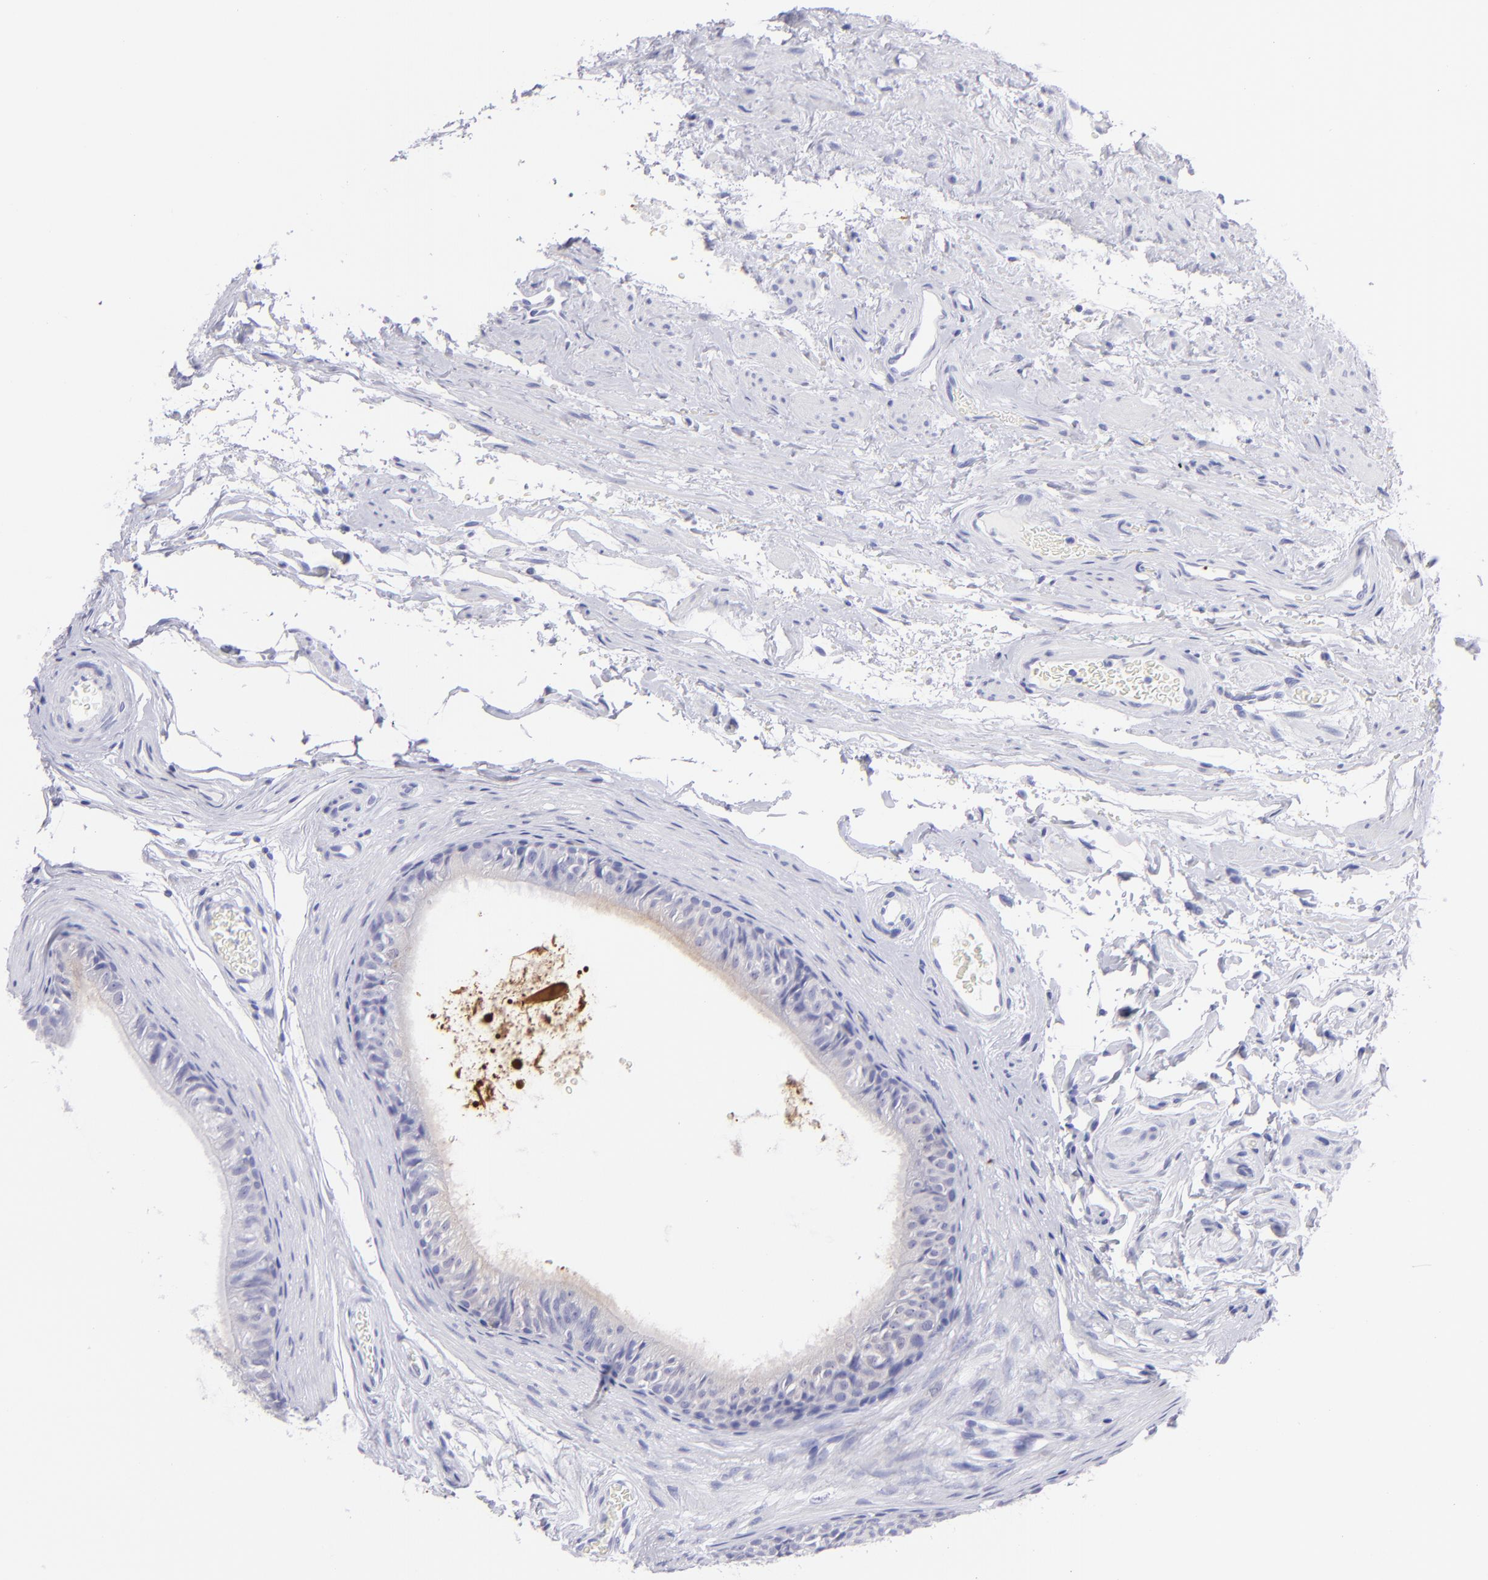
{"staining": {"intensity": "strong", "quantity": ">75%", "location": "cytoplasmic/membranous"}, "tissue": "epididymis", "cell_type": "Glandular cells", "image_type": "normal", "snomed": [{"axis": "morphology", "description": "Normal tissue, NOS"}, {"axis": "topography", "description": "Testis"}, {"axis": "topography", "description": "Epididymis"}], "caption": "The photomicrograph reveals staining of benign epididymis, revealing strong cytoplasmic/membranous protein positivity (brown color) within glandular cells. The protein of interest is shown in brown color, while the nuclei are stained blue.", "gene": "PIP", "patient": {"sex": "male", "age": 36}}